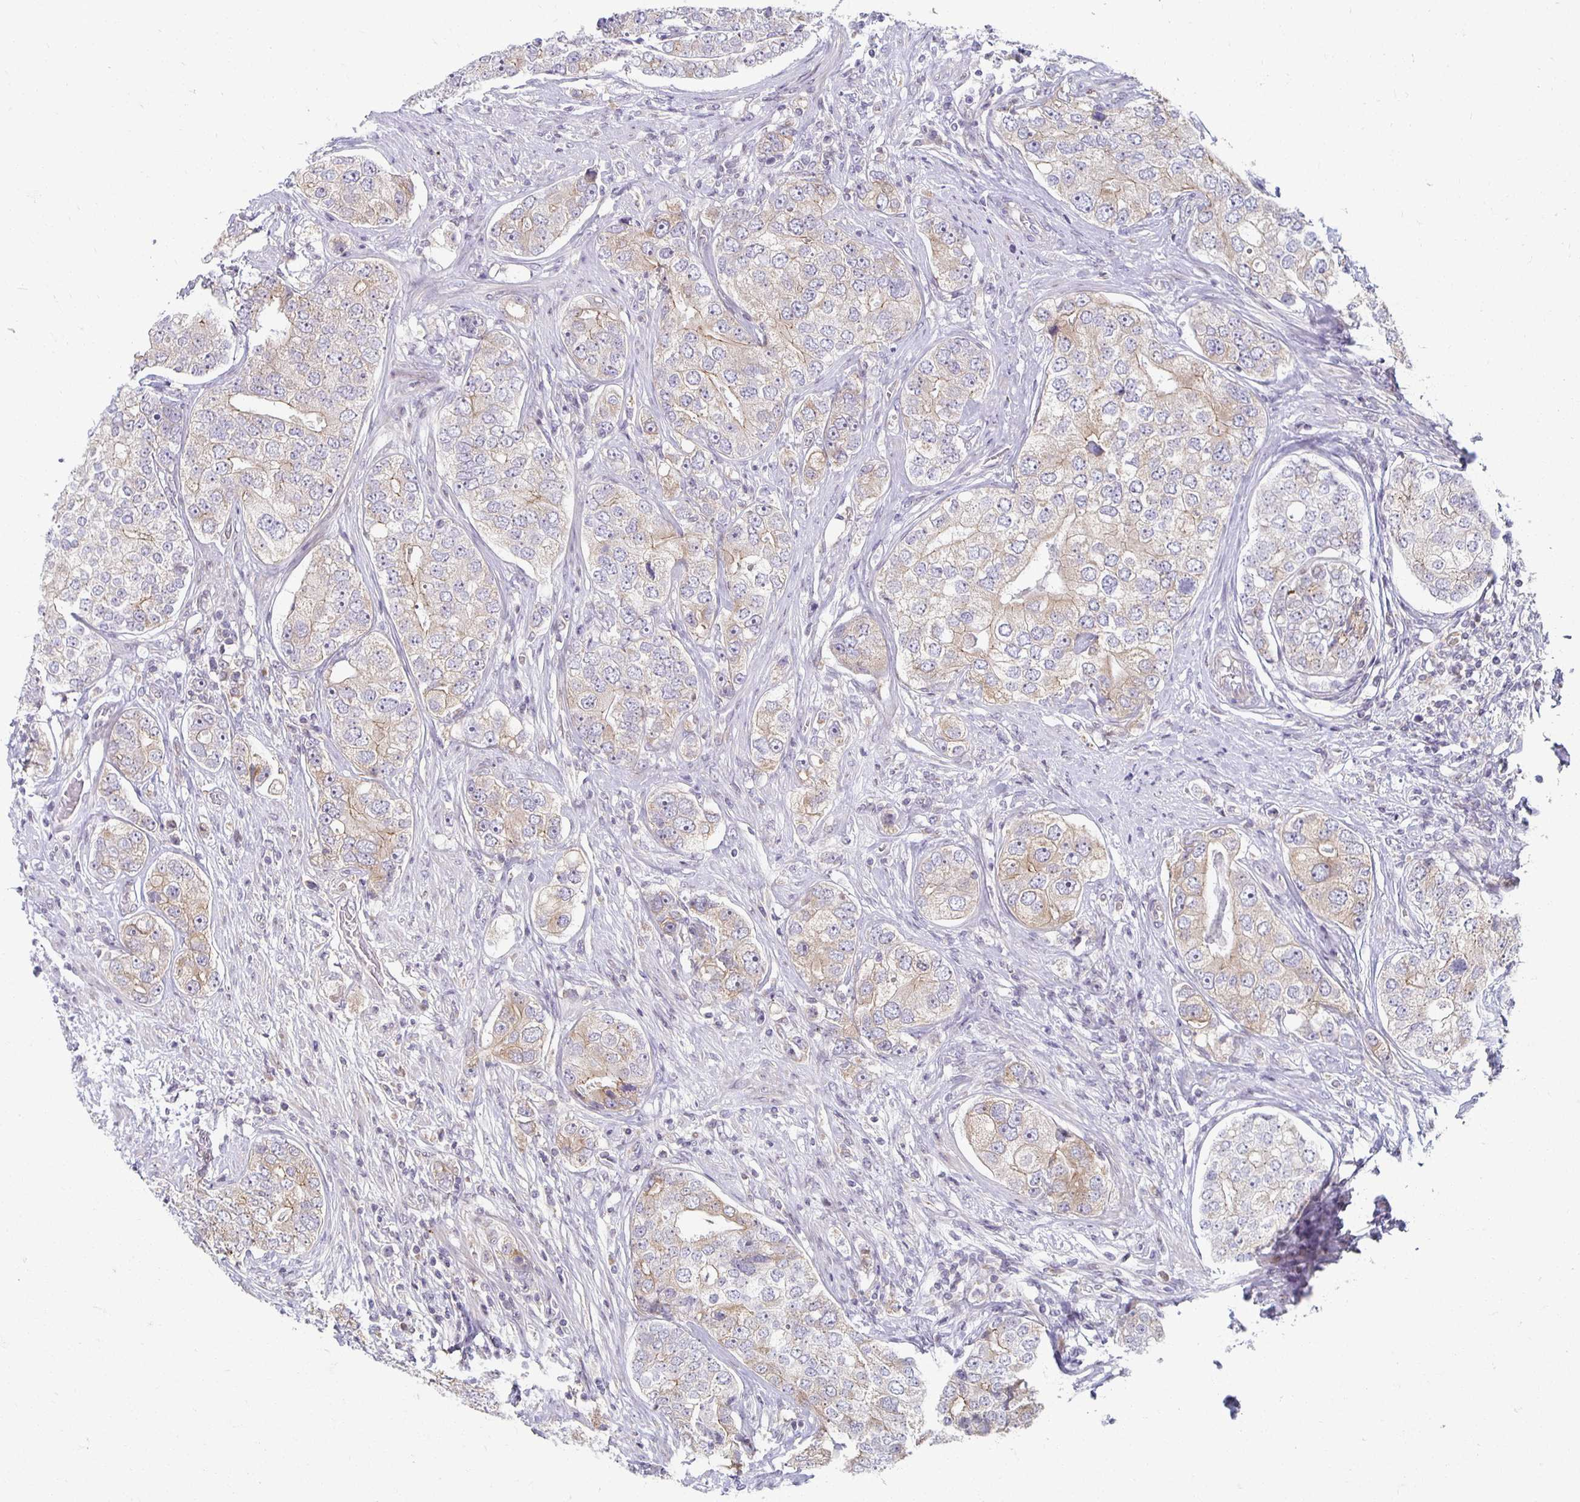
{"staining": {"intensity": "weak", "quantity": "25%-75%", "location": "cytoplasmic/membranous"}, "tissue": "prostate cancer", "cell_type": "Tumor cells", "image_type": "cancer", "snomed": [{"axis": "morphology", "description": "Adenocarcinoma, High grade"}, {"axis": "topography", "description": "Prostate"}], "caption": "Prostate adenocarcinoma (high-grade) stained with immunohistochemistry (IHC) shows weak cytoplasmic/membranous staining in approximately 25%-75% of tumor cells.", "gene": "HCFC1R1", "patient": {"sex": "male", "age": 60}}